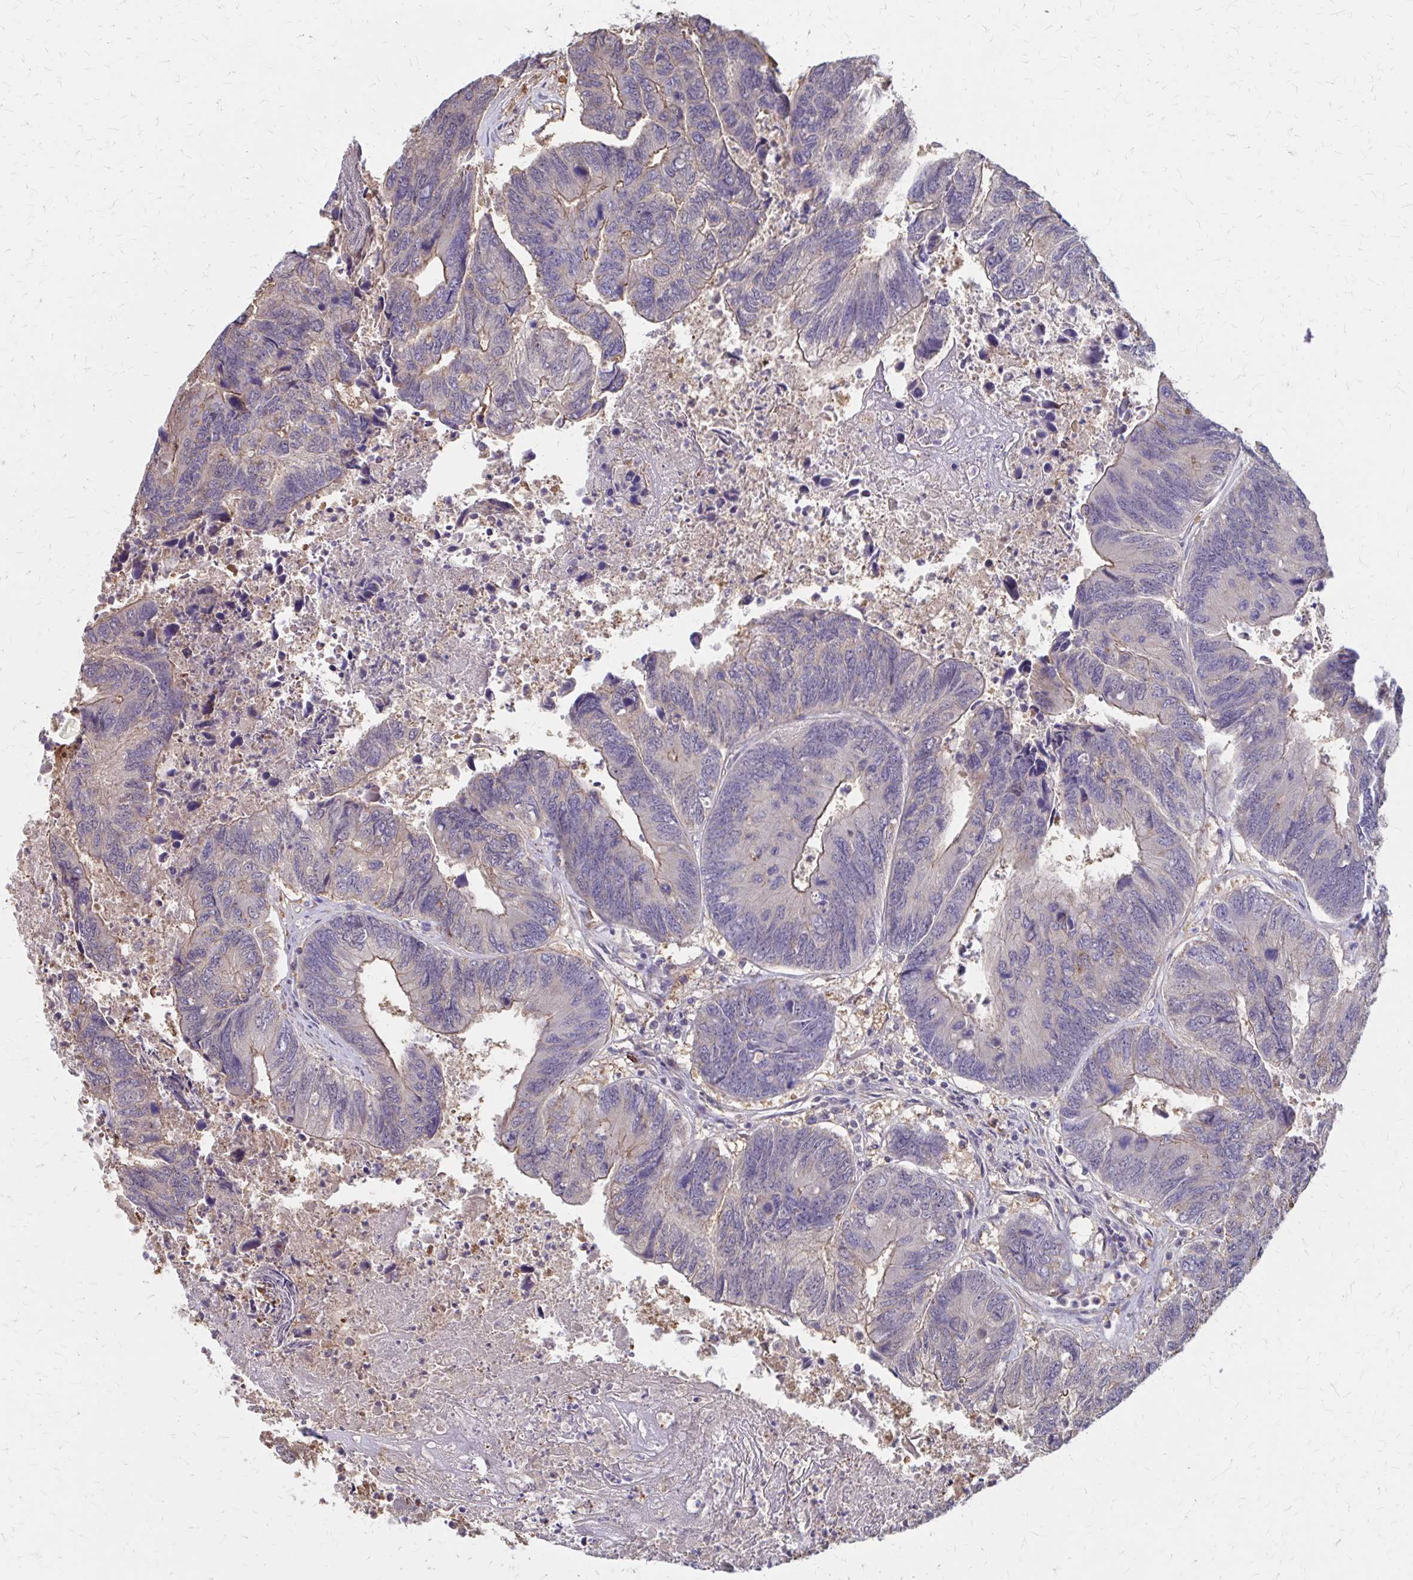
{"staining": {"intensity": "weak", "quantity": "<25%", "location": "cytoplasmic/membranous"}, "tissue": "colorectal cancer", "cell_type": "Tumor cells", "image_type": "cancer", "snomed": [{"axis": "morphology", "description": "Adenocarcinoma, NOS"}, {"axis": "topography", "description": "Colon"}], "caption": "Micrograph shows no protein expression in tumor cells of adenocarcinoma (colorectal) tissue.", "gene": "IFI44L", "patient": {"sex": "female", "age": 67}}